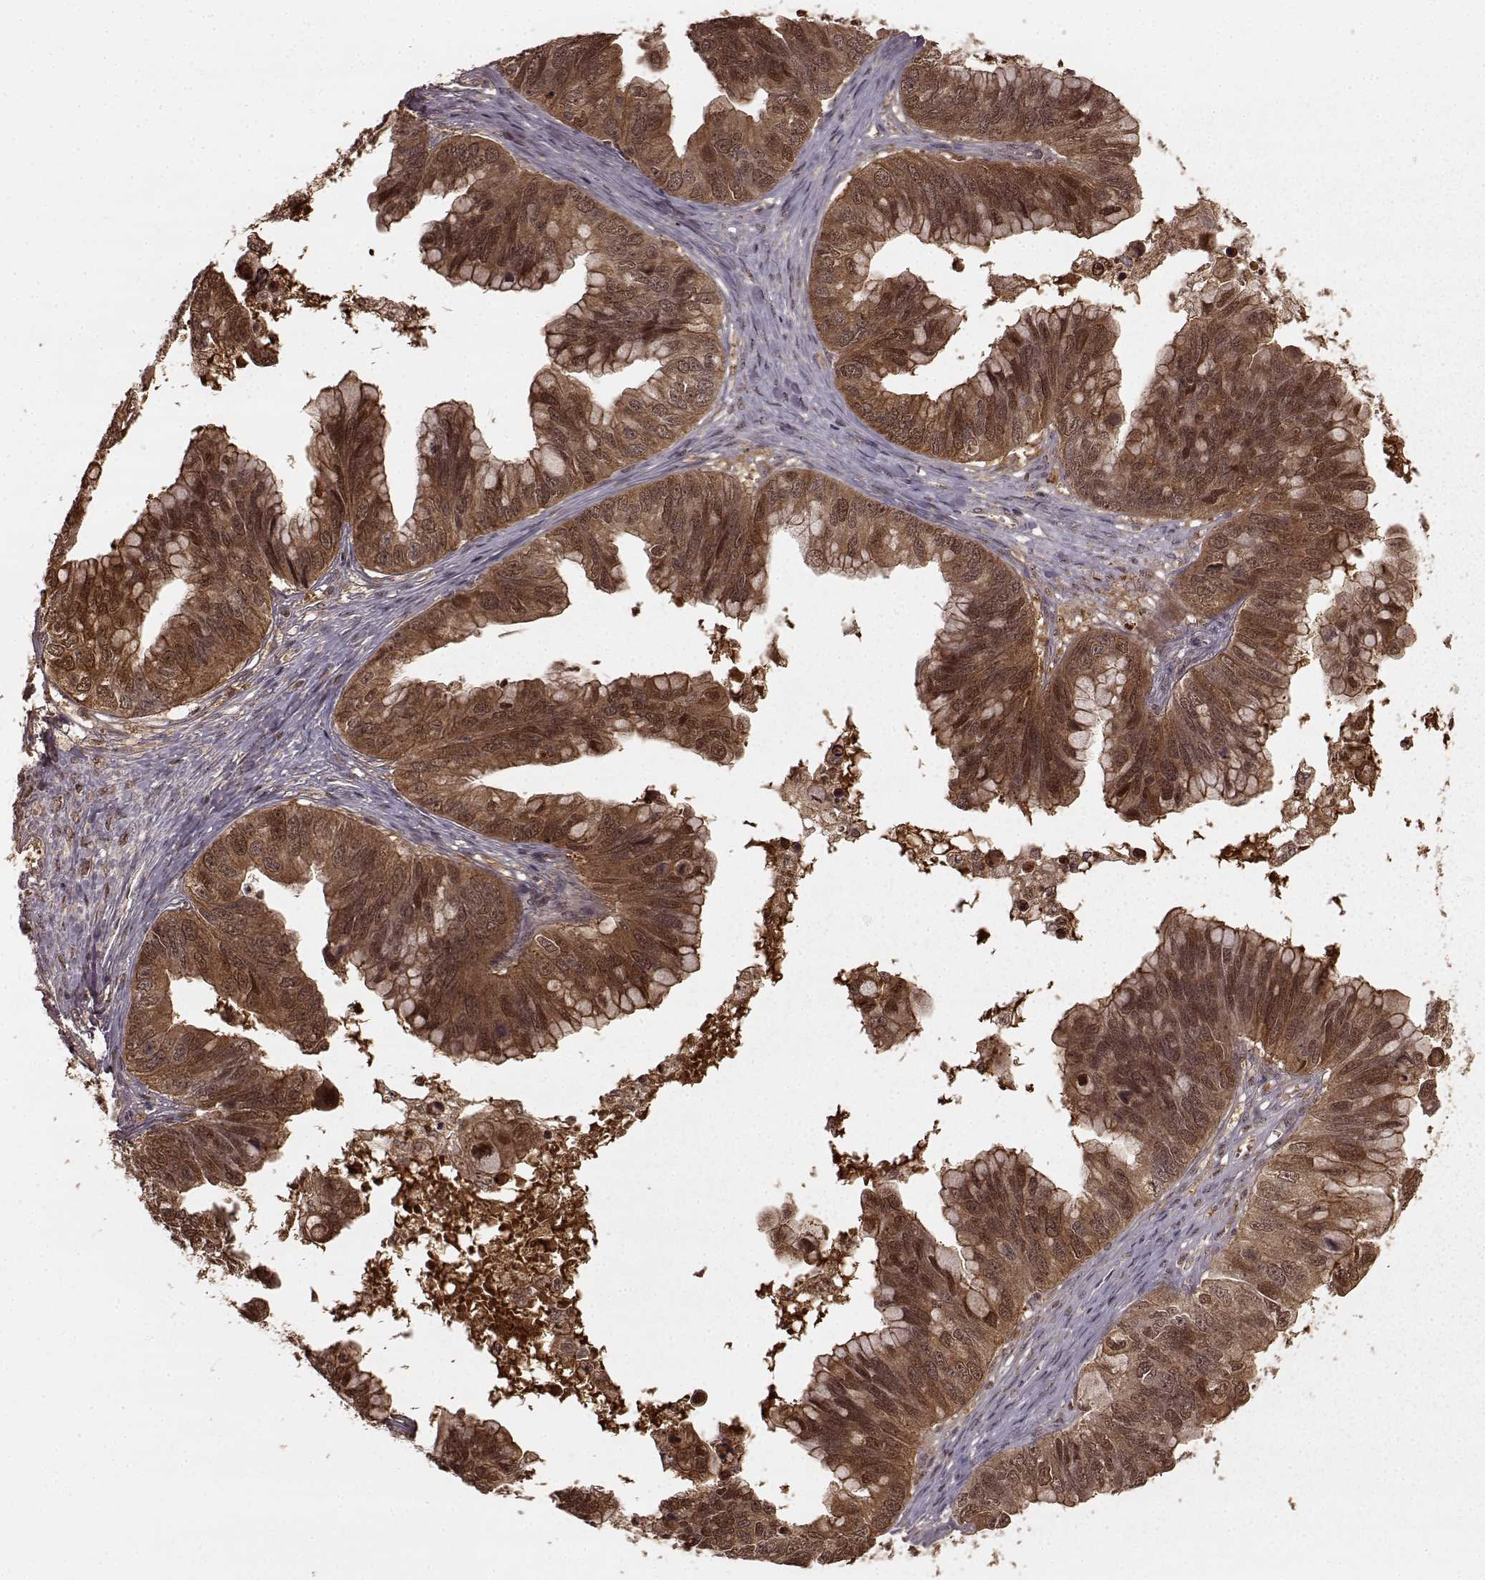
{"staining": {"intensity": "moderate", "quantity": ">75%", "location": "cytoplasmic/membranous,nuclear"}, "tissue": "ovarian cancer", "cell_type": "Tumor cells", "image_type": "cancer", "snomed": [{"axis": "morphology", "description": "Cystadenocarcinoma, mucinous, NOS"}, {"axis": "topography", "description": "Ovary"}], "caption": "Immunohistochemical staining of ovarian cancer reveals medium levels of moderate cytoplasmic/membranous and nuclear positivity in about >75% of tumor cells.", "gene": "GSS", "patient": {"sex": "female", "age": 76}}